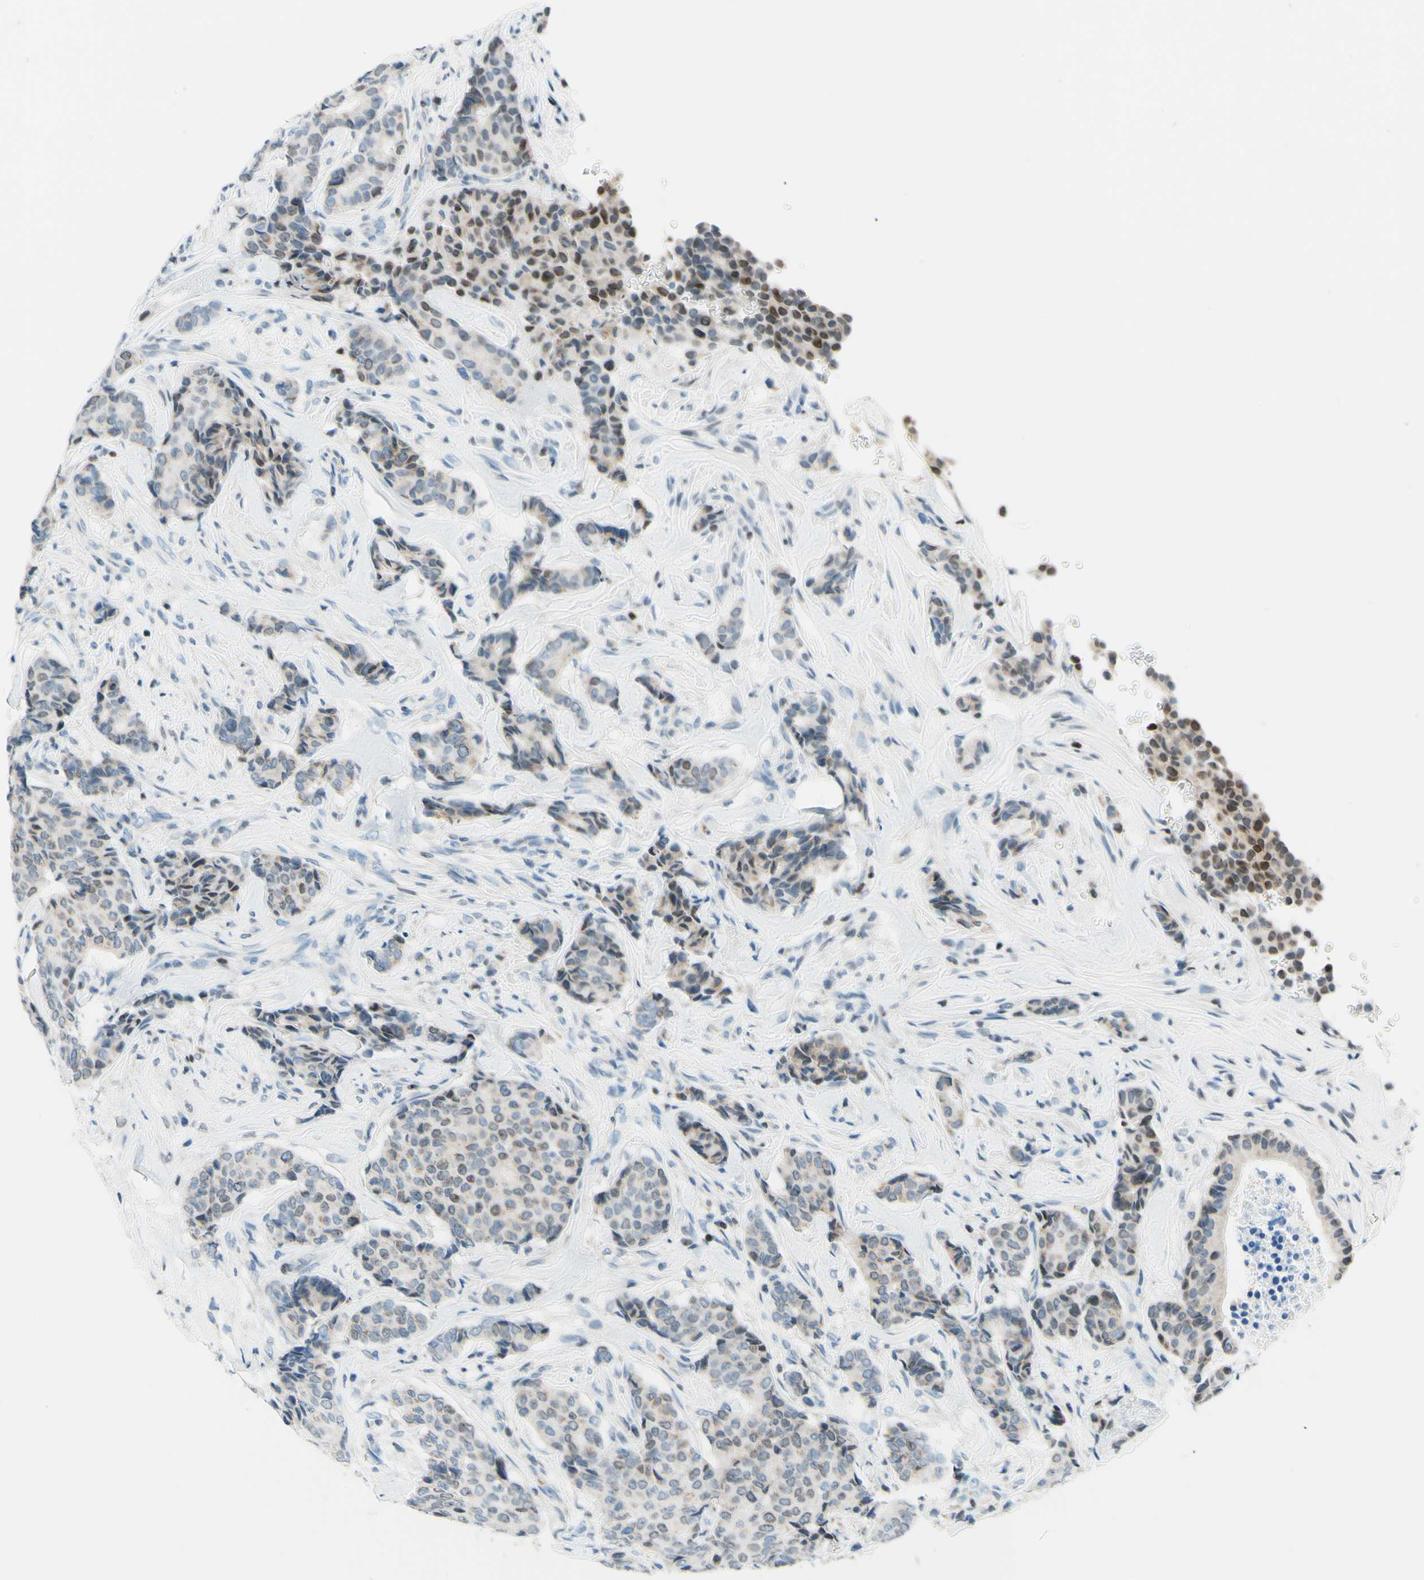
{"staining": {"intensity": "weak", "quantity": "25%-75%", "location": "cytoplasmic/membranous,nuclear"}, "tissue": "breast cancer", "cell_type": "Tumor cells", "image_type": "cancer", "snomed": [{"axis": "morphology", "description": "Duct carcinoma"}, {"axis": "topography", "description": "Breast"}], "caption": "Intraductal carcinoma (breast) stained for a protein displays weak cytoplasmic/membranous and nuclear positivity in tumor cells. The protein of interest is stained brown, and the nuclei are stained in blue (DAB (3,3'-diaminobenzidine) IHC with brightfield microscopy, high magnification).", "gene": "CBX7", "patient": {"sex": "female", "age": 75}}